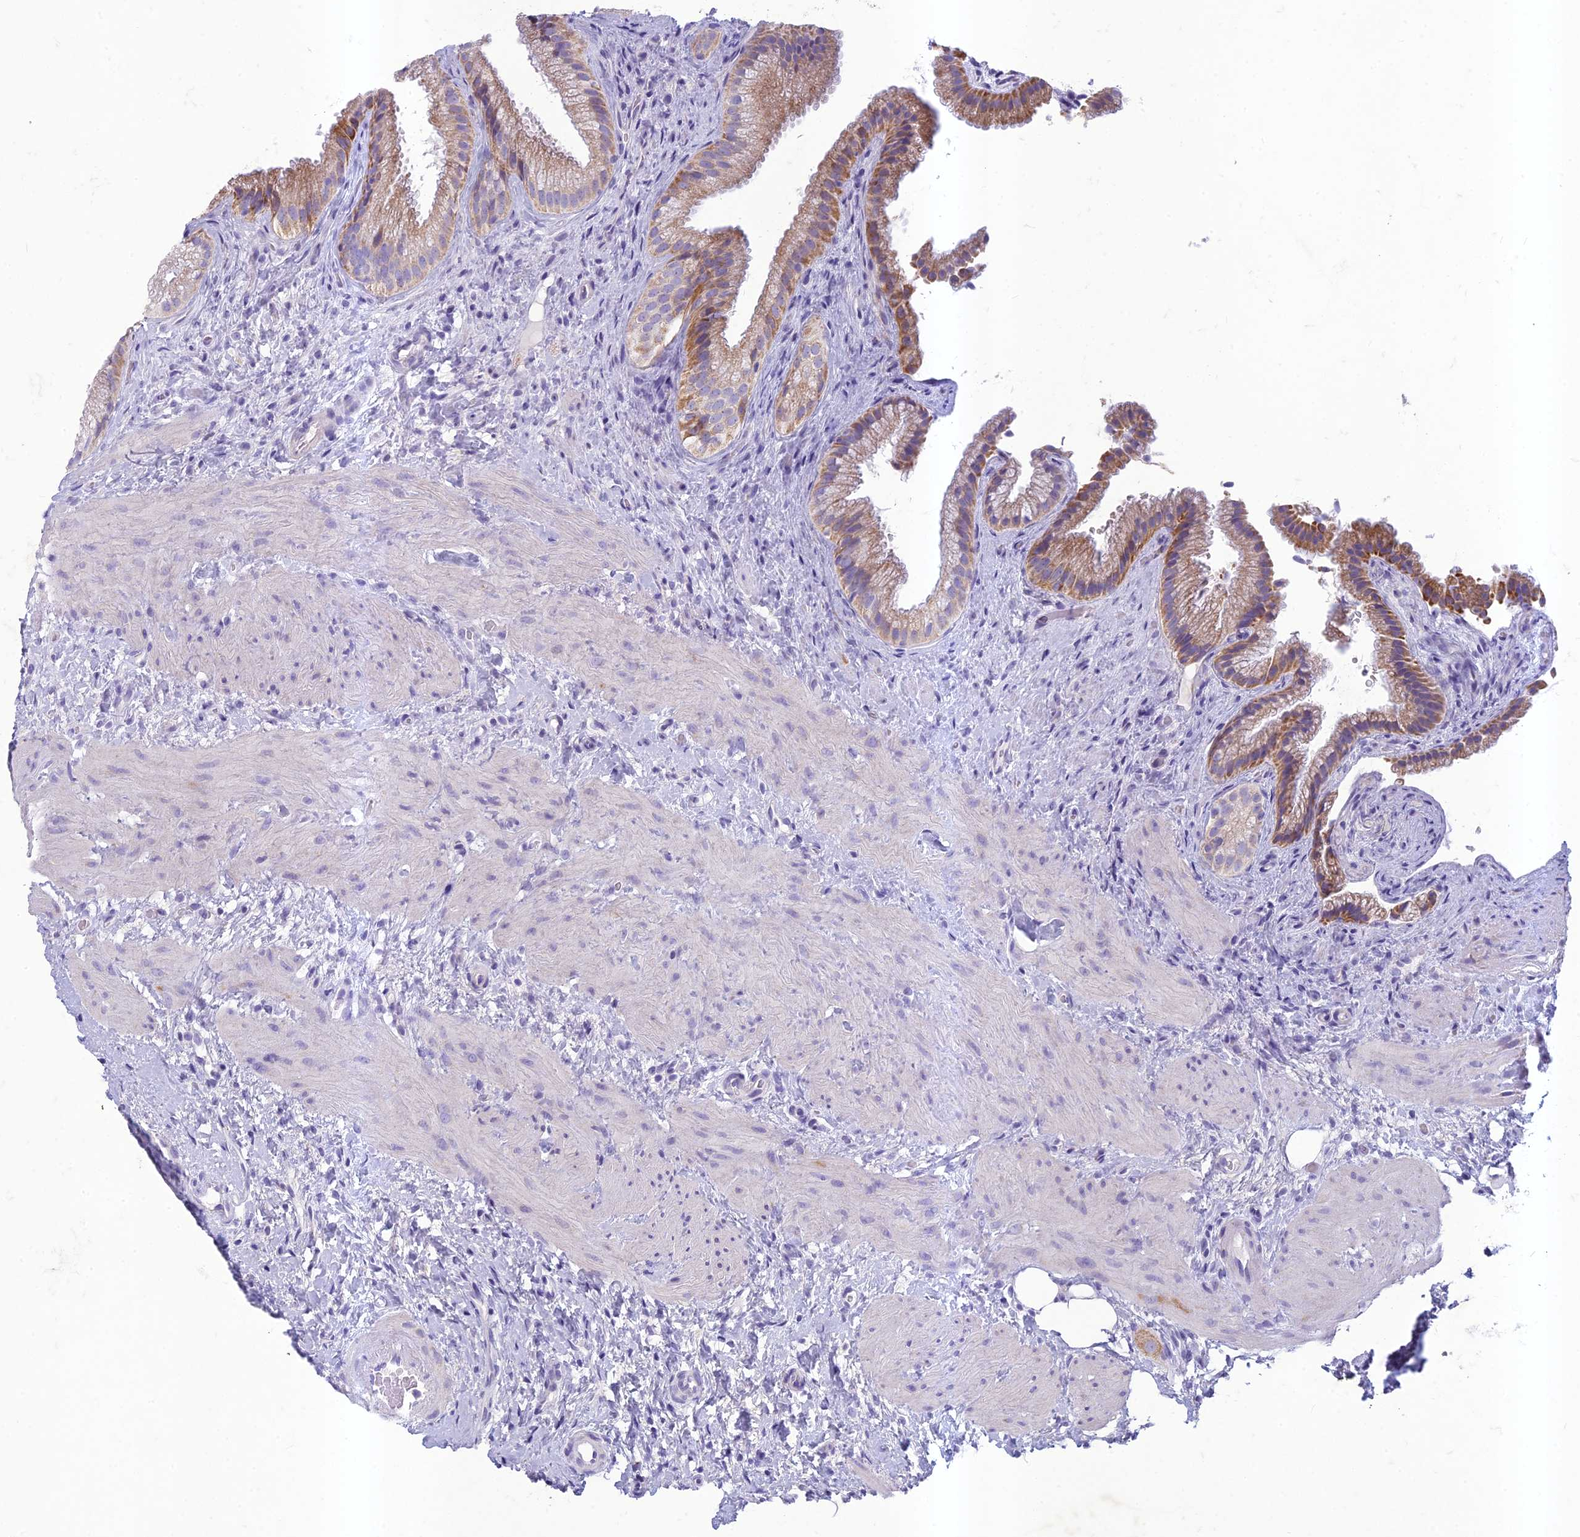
{"staining": {"intensity": "moderate", "quantity": "25%-75%", "location": "cytoplasmic/membranous"}, "tissue": "gallbladder", "cell_type": "Glandular cells", "image_type": "normal", "snomed": [{"axis": "morphology", "description": "Normal tissue, NOS"}, {"axis": "topography", "description": "Gallbladder"}], "caption": "Gallbladder stained with immunohistochemistry (IHC) shows moderate cytoplasmic/membranous positivity in about 25%-75% of glandular cells. (Brightfield microscopy of DAB IHC at high magnification).", "gene": "HIGD1A", "patient": {"sex": "female", "age": 64}}